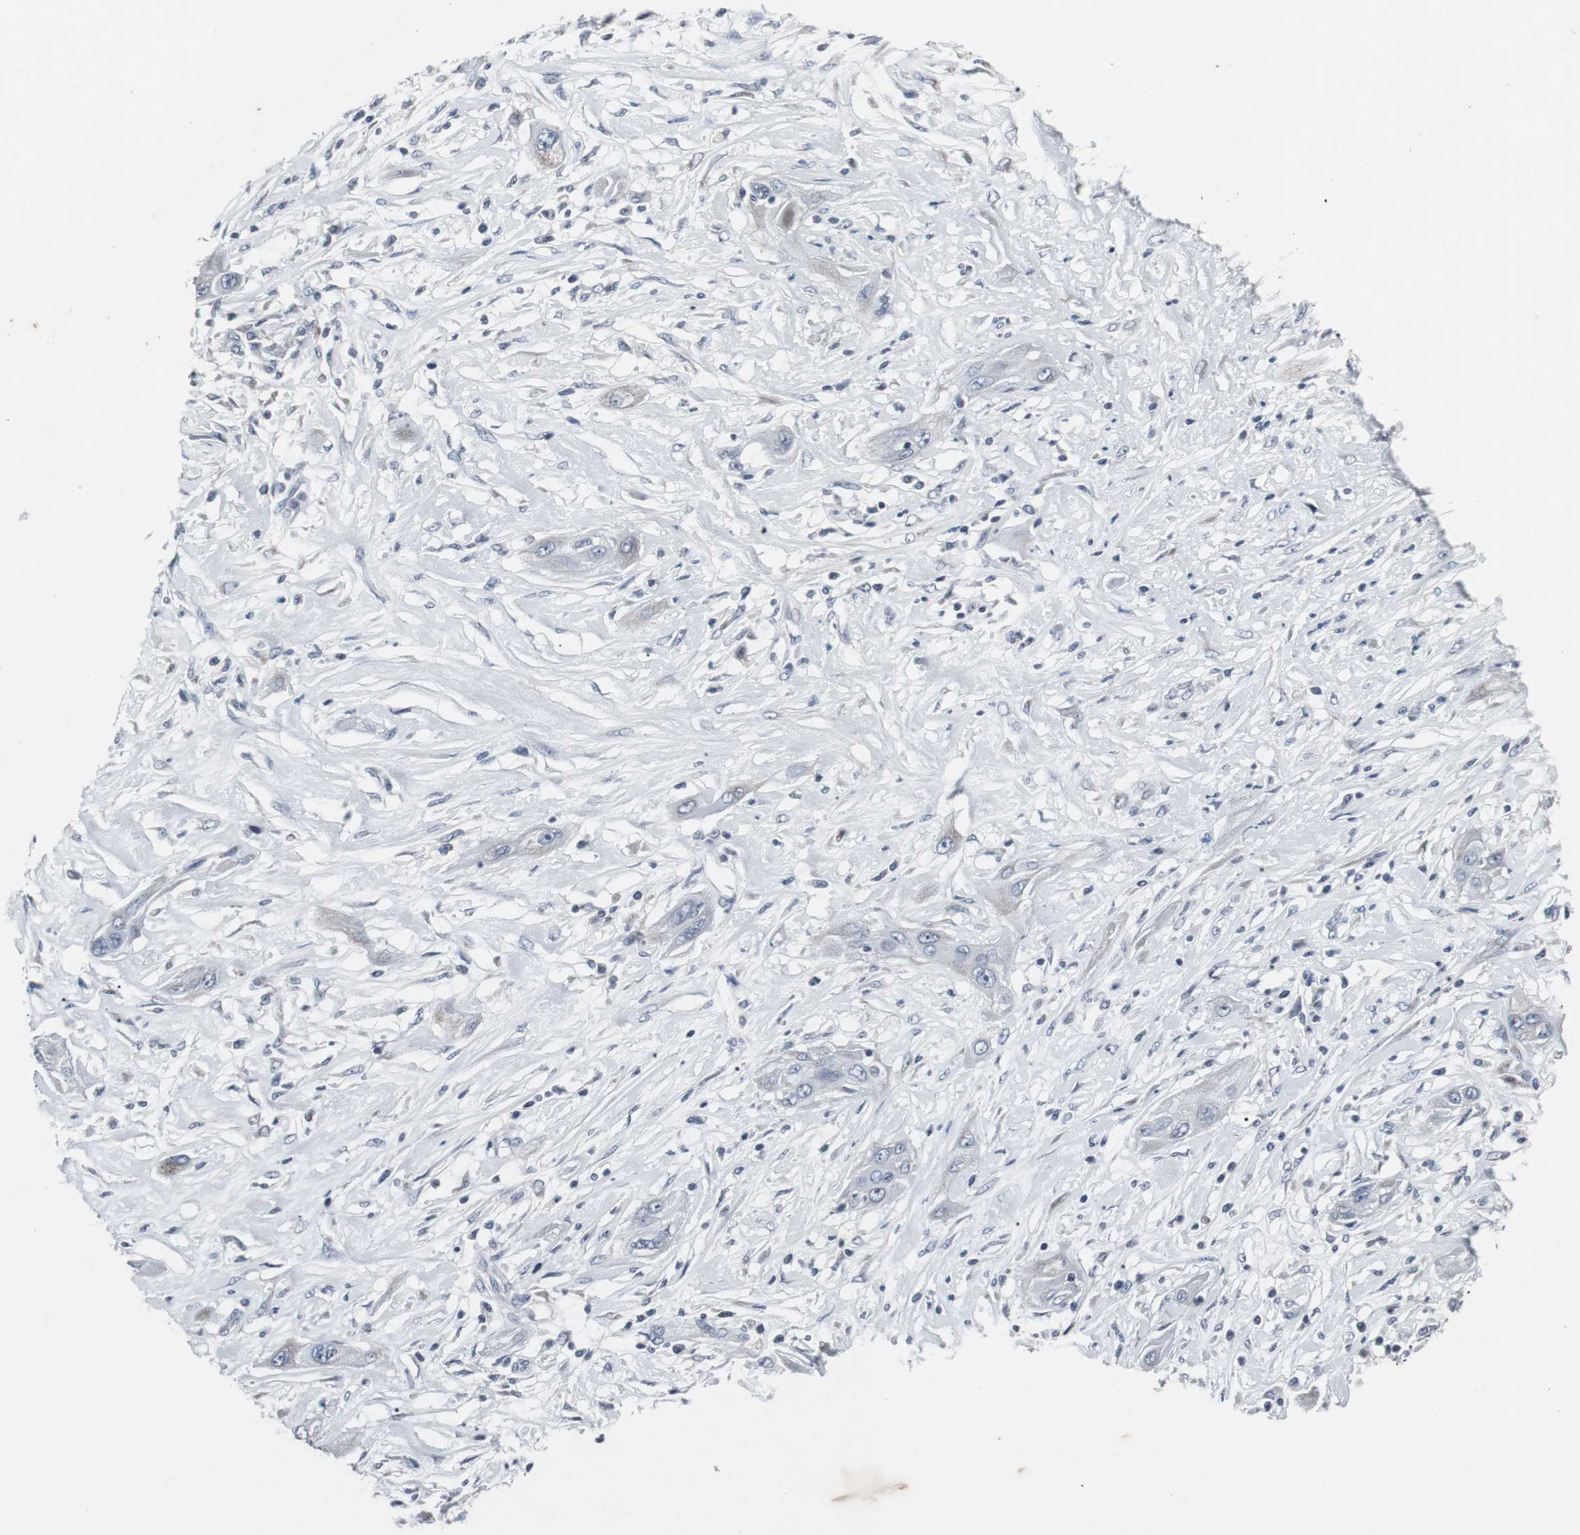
{"staining": {"intensity": "negative", "quantity": "none", "location": "none"}, "tissue": "lung cancer", "cell_type": "Tumor cells", "image_type": "cancer", "snomed": [{"axis": "morphology", "description": "Squamous cell carcinoma, NOS"}, {"axis": "topography", "description": "Lung"}], "caption": "Lung squamous cell carcinoma was stained to show a protein in brown. There is no significant expression in tumor cells.", "gene": "ACAA1", "patient": {"sex": "female", "age": 47}}